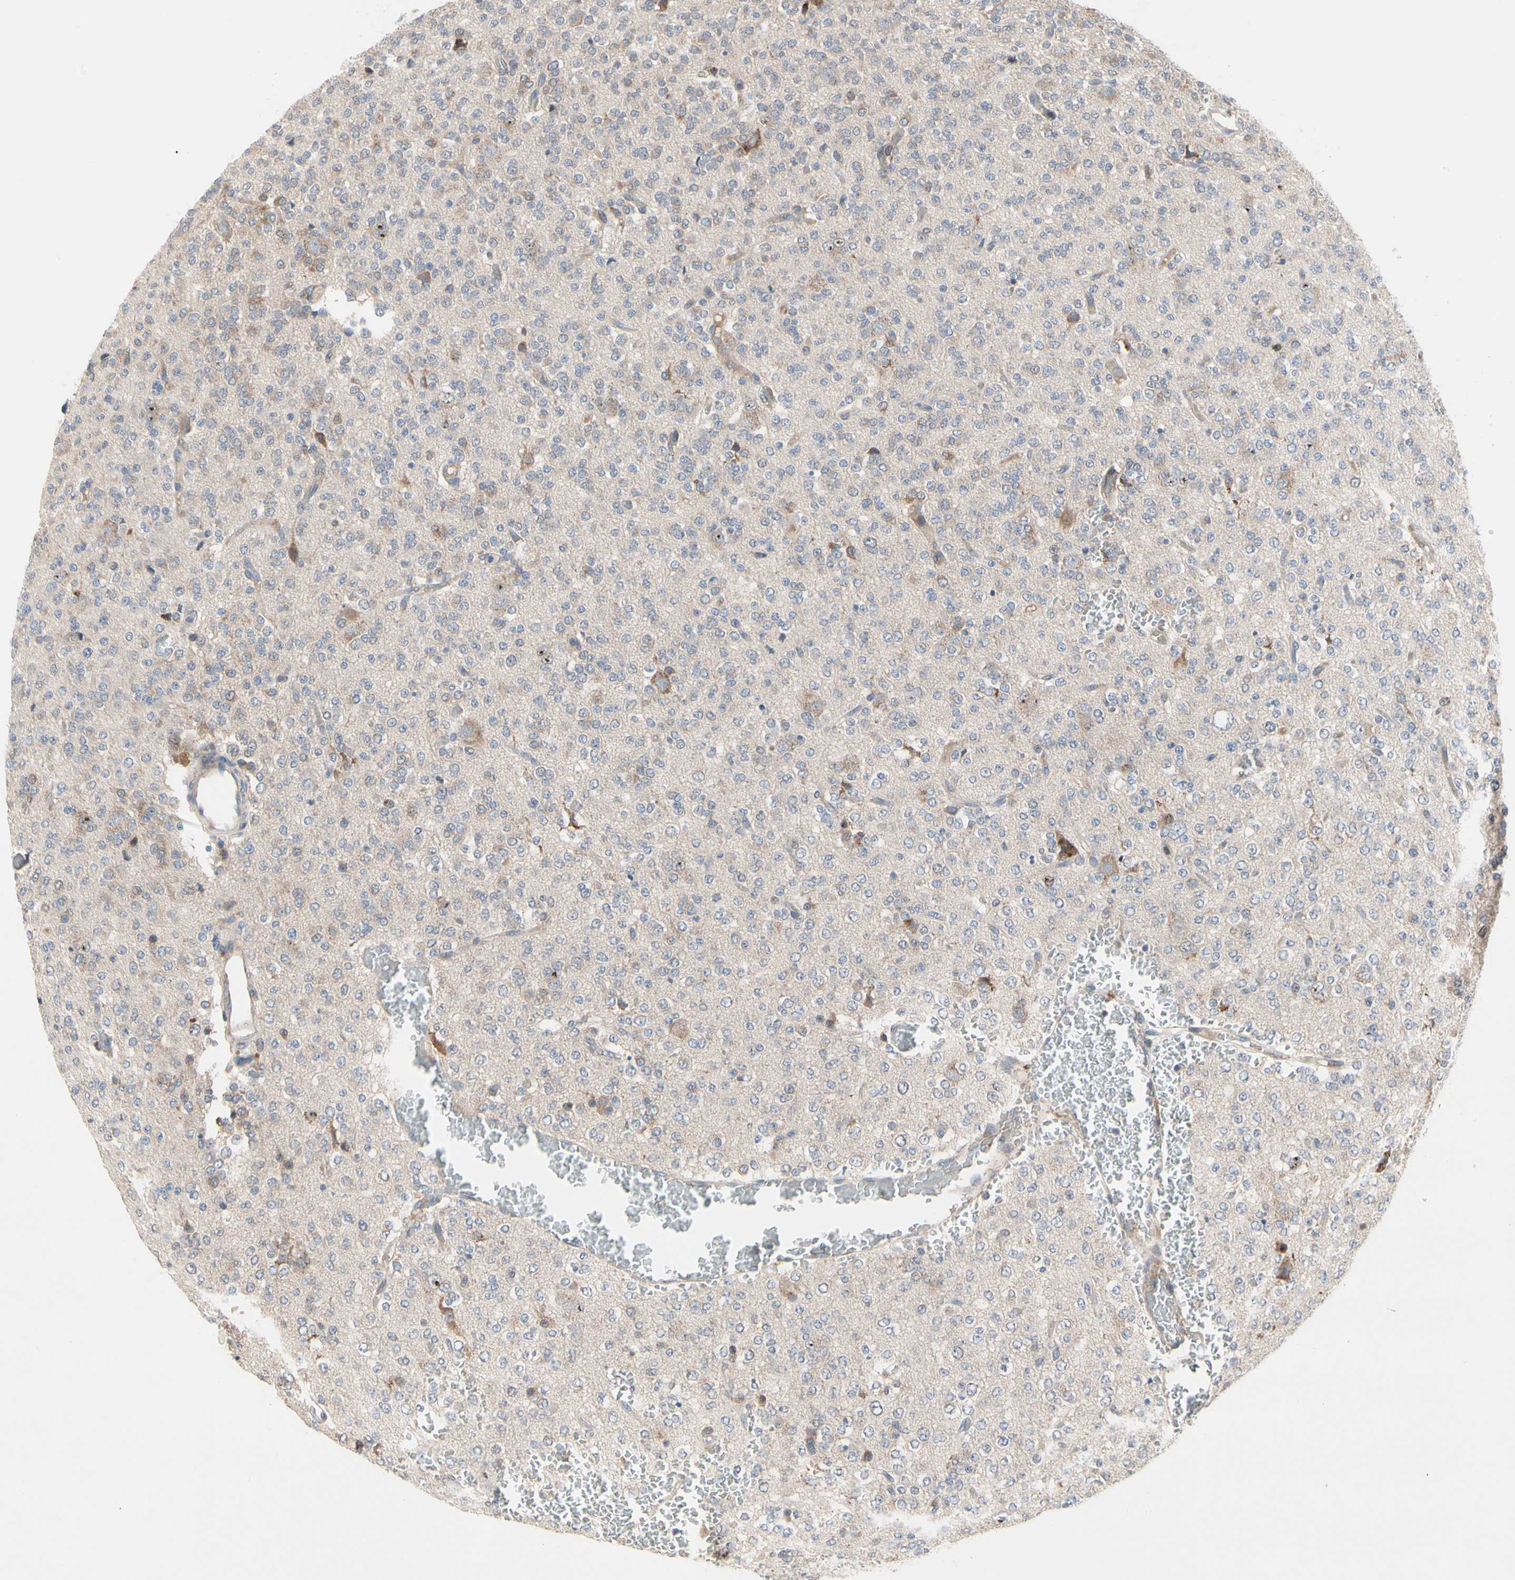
{"staining": {"intensity": "weak", "quantity": ">75%", "location": "cytoplasmic/membranous"}, "tissue": "glioma", "cell_type": "Tumor cells", "image_type": "cancer", "snomed": [{"axis": "morphology", "description": "Glioma, malignant, Low grade"}, {"axis": "topography", "description": "Brain"}], "caption": "This is a photomicrograph of IHC staining of malignant low-grade glioma, which shows weak positivity in the cytoplasmic/membranous of tumor cells.", "gene": "MMEL1", "patient": {"sex": "male", "age": 38}}